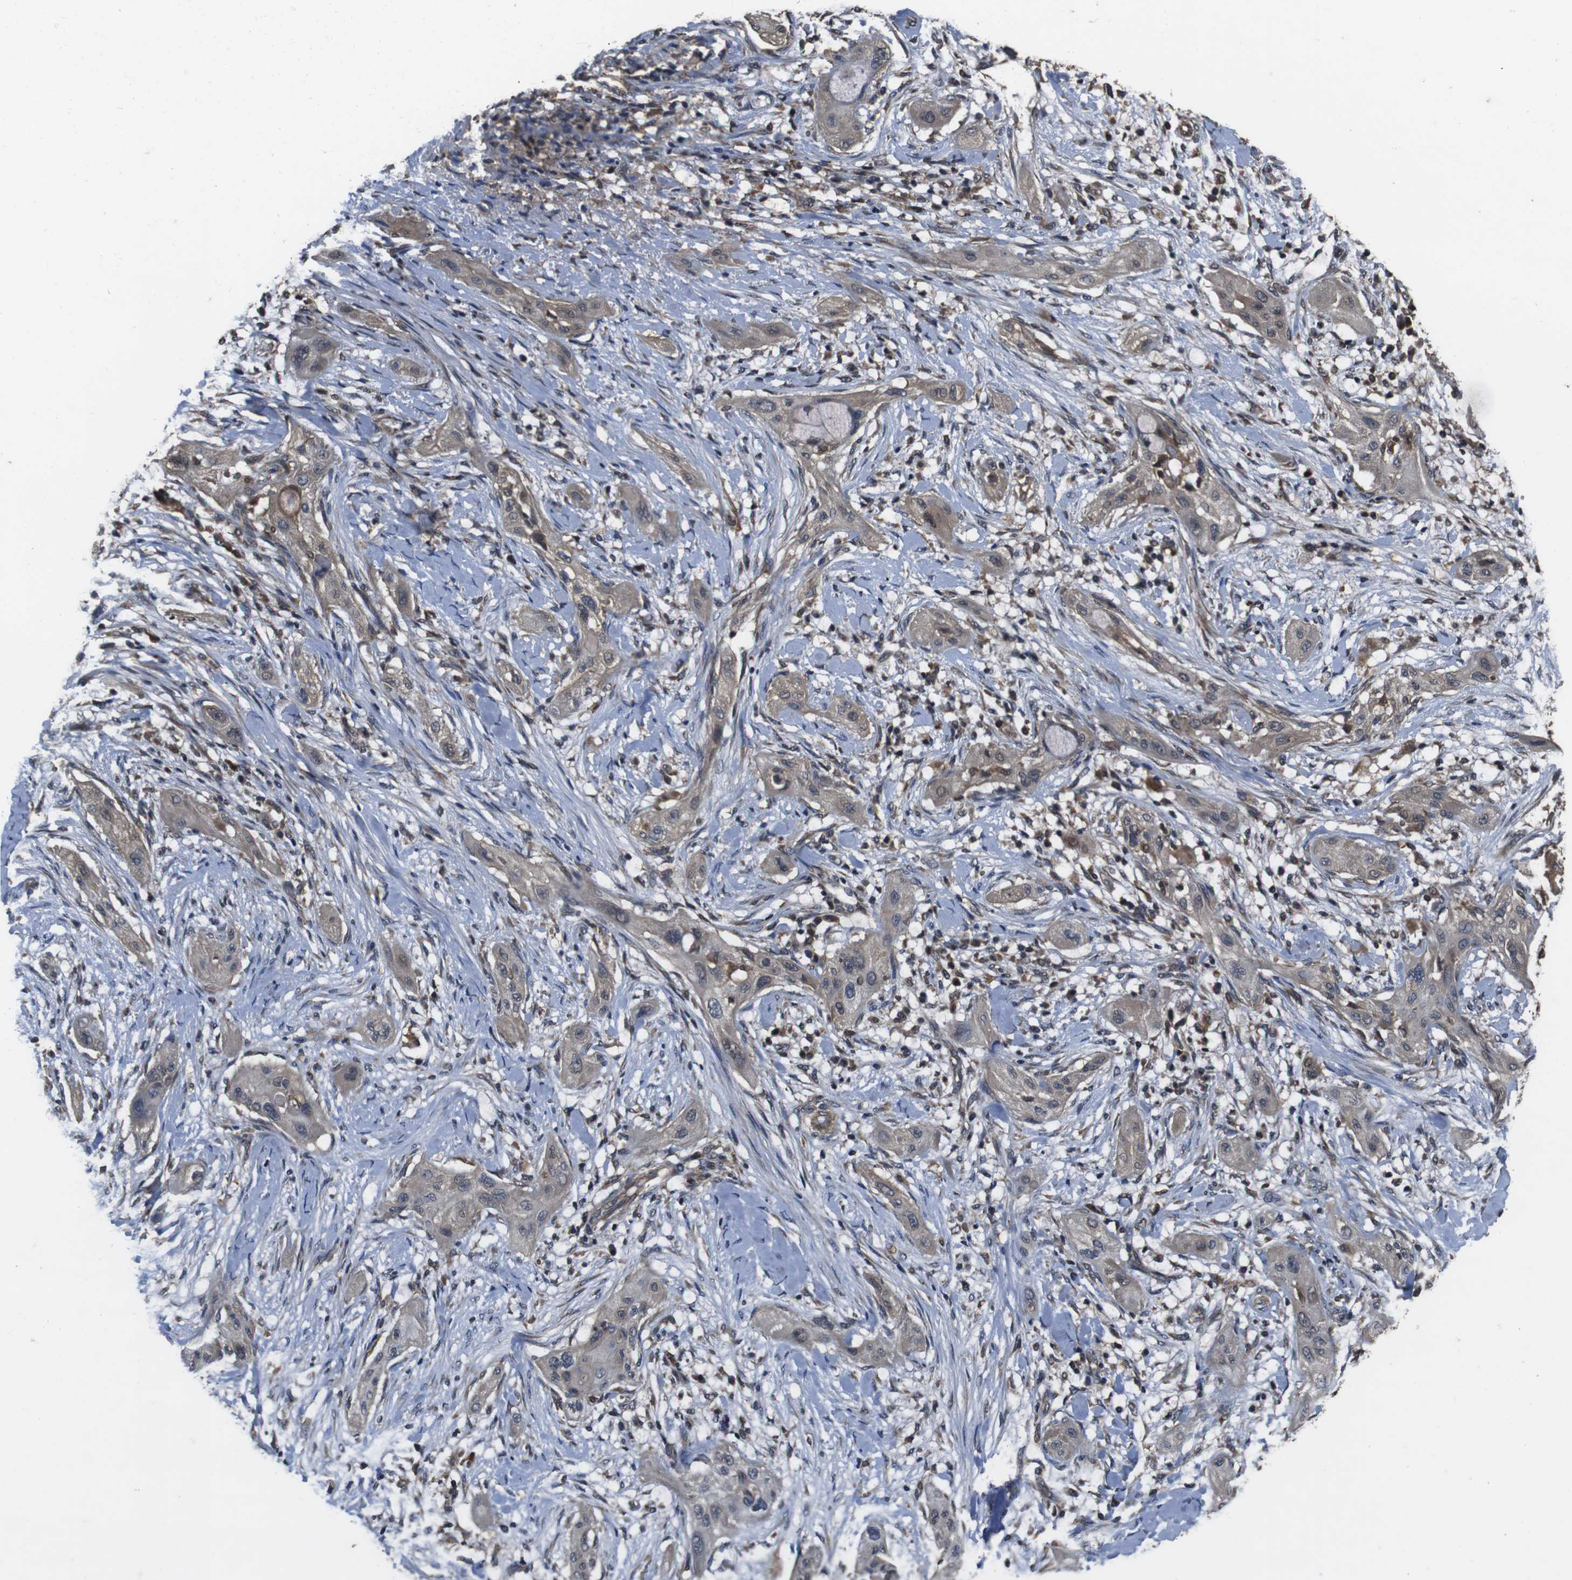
{"staining": {"intensity": "weak", "quantity": ">75%", "location": "cytoplasmic/membranous"}, "tissue": "lung cancer", "cell_type": "Tumor cells", "image_type": "cancer", "snomed": [{"axis": "morphology", "description": "Squamous cell carcinoma, NOS"}, {"axis": "topography", "description": "Lung"}], "caption": "Lung cancer (squamous cell carcinoma) tissue displays weak cytoplasmic/membranous staining in about >75% of tumor cells, visualized by immunohistochemistry.", "gene": "CXCL11", "patient": {"sex": "female", "age": 47}}